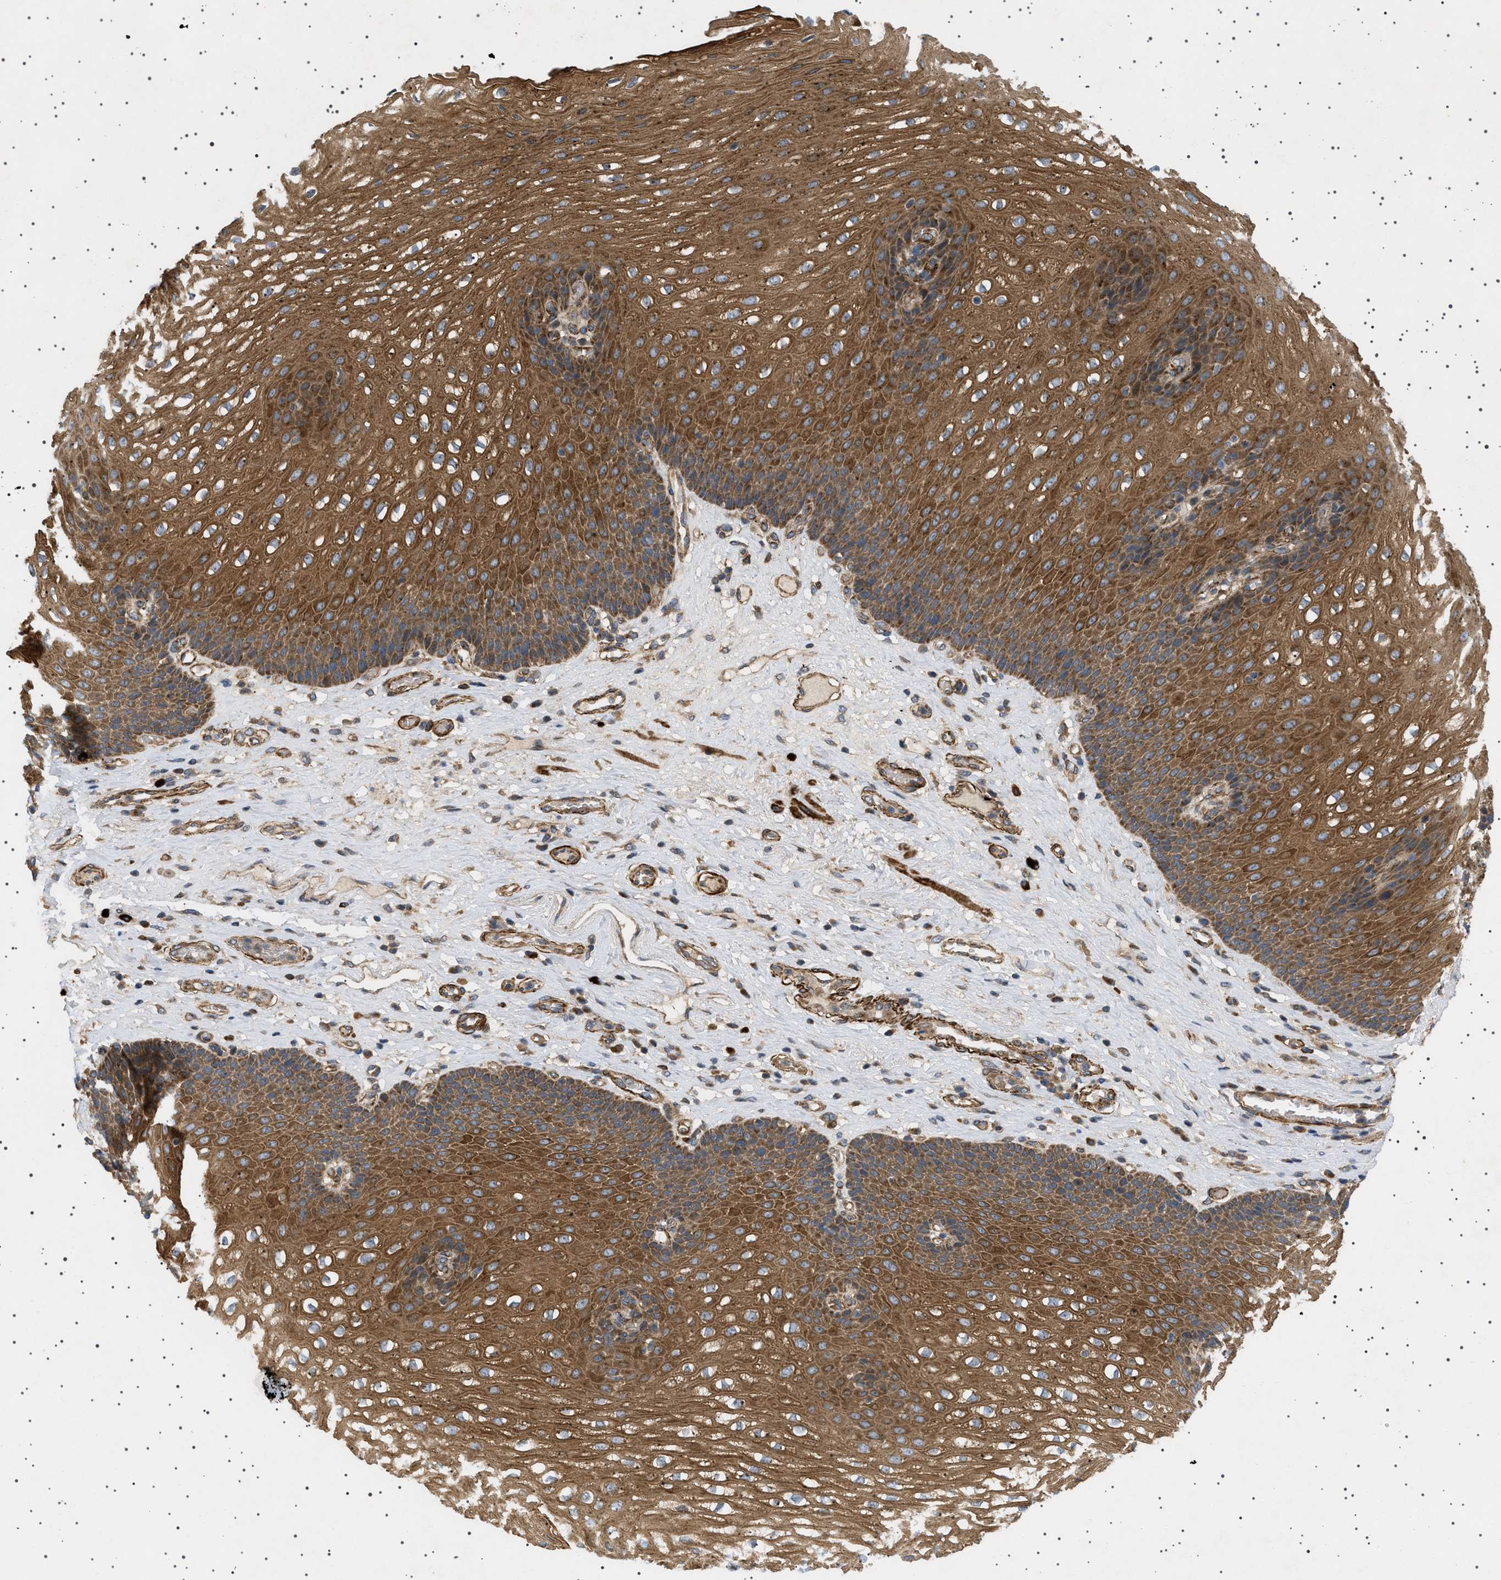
{"staining": {"intensity": "strong", "quantity": ">75%", "location": "cytoplasmic/membranous"}, "tissue": "esophagus", "cell_type": "Squamous epithelial cells", "image_type": "normal", "snomed": [{"axis": "morphology", "description": "Normal tissue, NOS"}, {"axis": "topography", "description": "Esophagus"}], "caption": "Immunohistochemistry of normal human esophagus demonstrates high levels of strong cytoplasmic/membranous staining in approximately >75% of squamous epithelial cells. (brown staining indicates protein expression, while blue staining denotes nuclei).", "gene": "CCDC186", "patient": {"sex": "male", "age": 48}}